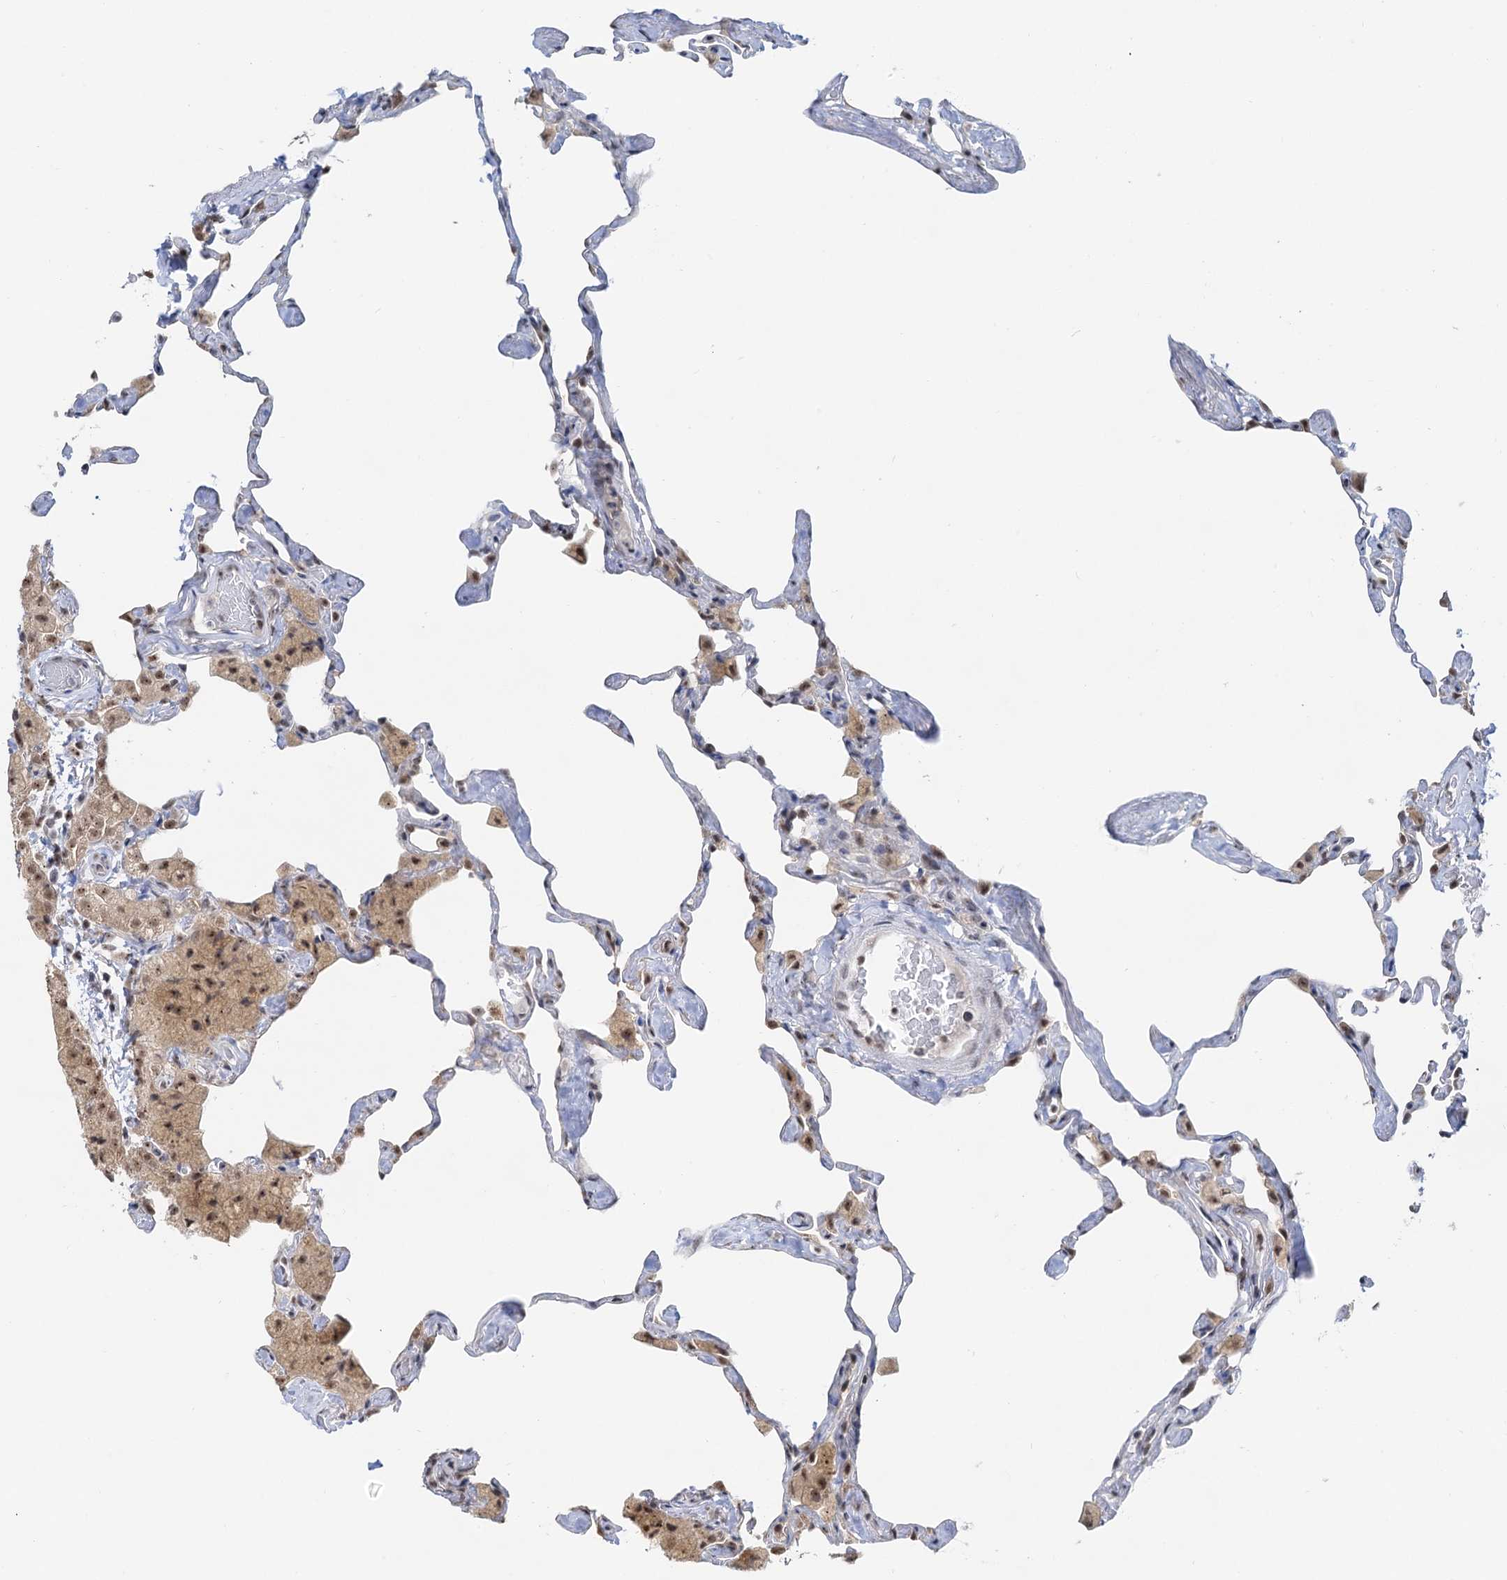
{"staining": {"intensity": "negative", "quantity": "none", "location": "none"}, "tissue": "lung", "cell_type": "Alveolar cells", "image_type": "normal", "snomed": [{"axis": "morphology", "description": "Normal tissue, NOS"}, {"axis": "topography", "description": "Lung"}], "caption": "This is an immunohistochemistry photomicrograph of normal human lung. There is no positivity in alveolar cells.", "gene": "NAT10", "patient": {"sex": "male", "age": 65}}